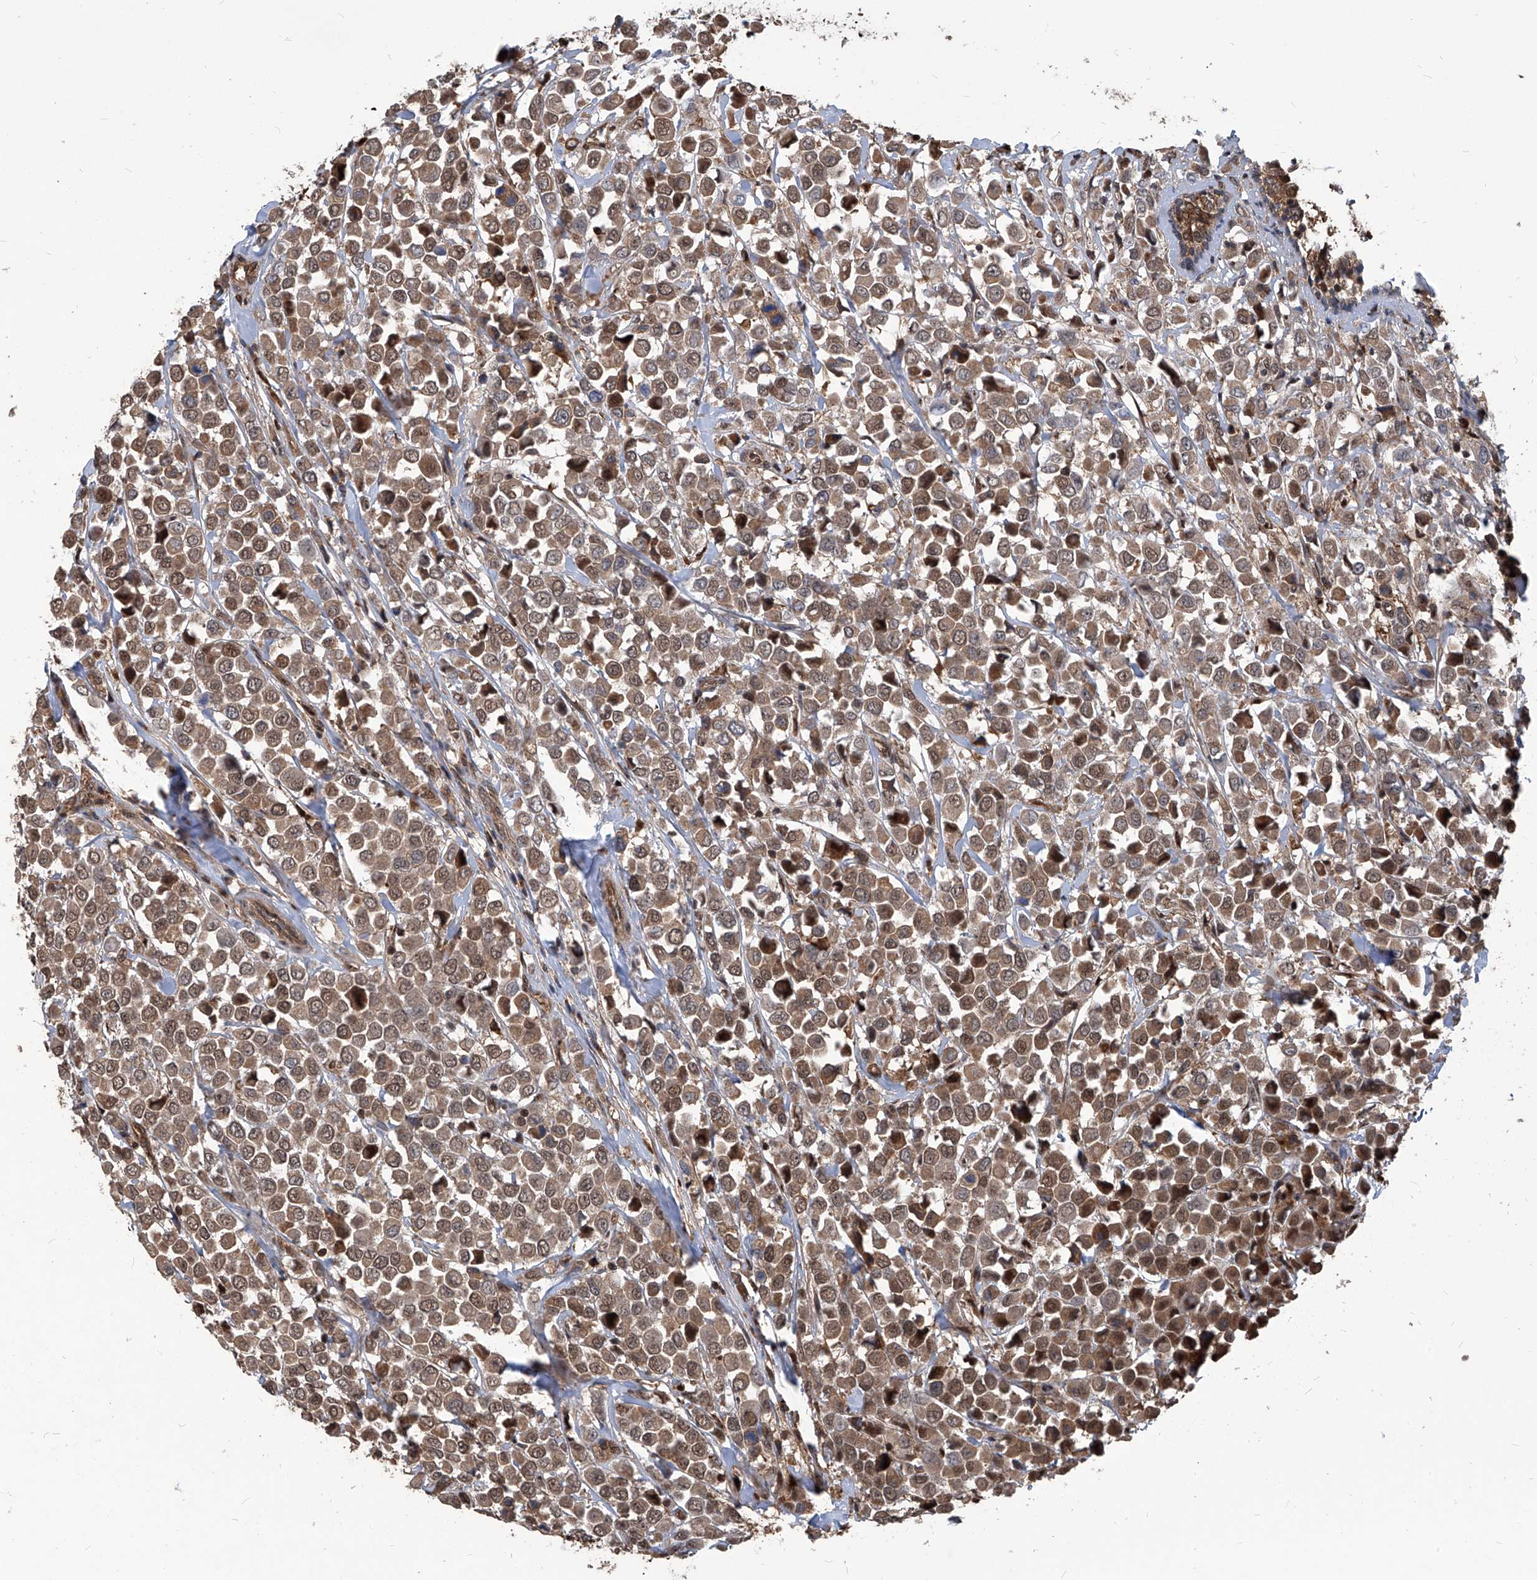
{"staining": {"intensity": "moderate", "quantity": ">75%", "location": "cytoplasmic/membranous,nuclear"}, "tissue": "breast cancer", "cell_type": "Tumor cells", "image_type": "cancer", "snomed": [{"axis": "morphology", "description": "Duct carcinoma"}, {"axis": "topography", "description": "Breast"}], "caption": "Immunohistochemical staining of invasive ductal carcinoma (breast) demonstrates medium levels of moderate cytoplasmic/membranous and nuclear positivity in about >75% of tumor cells.", "gene": "PSMB1", "patient": {"sex": "female", "age": 61}}